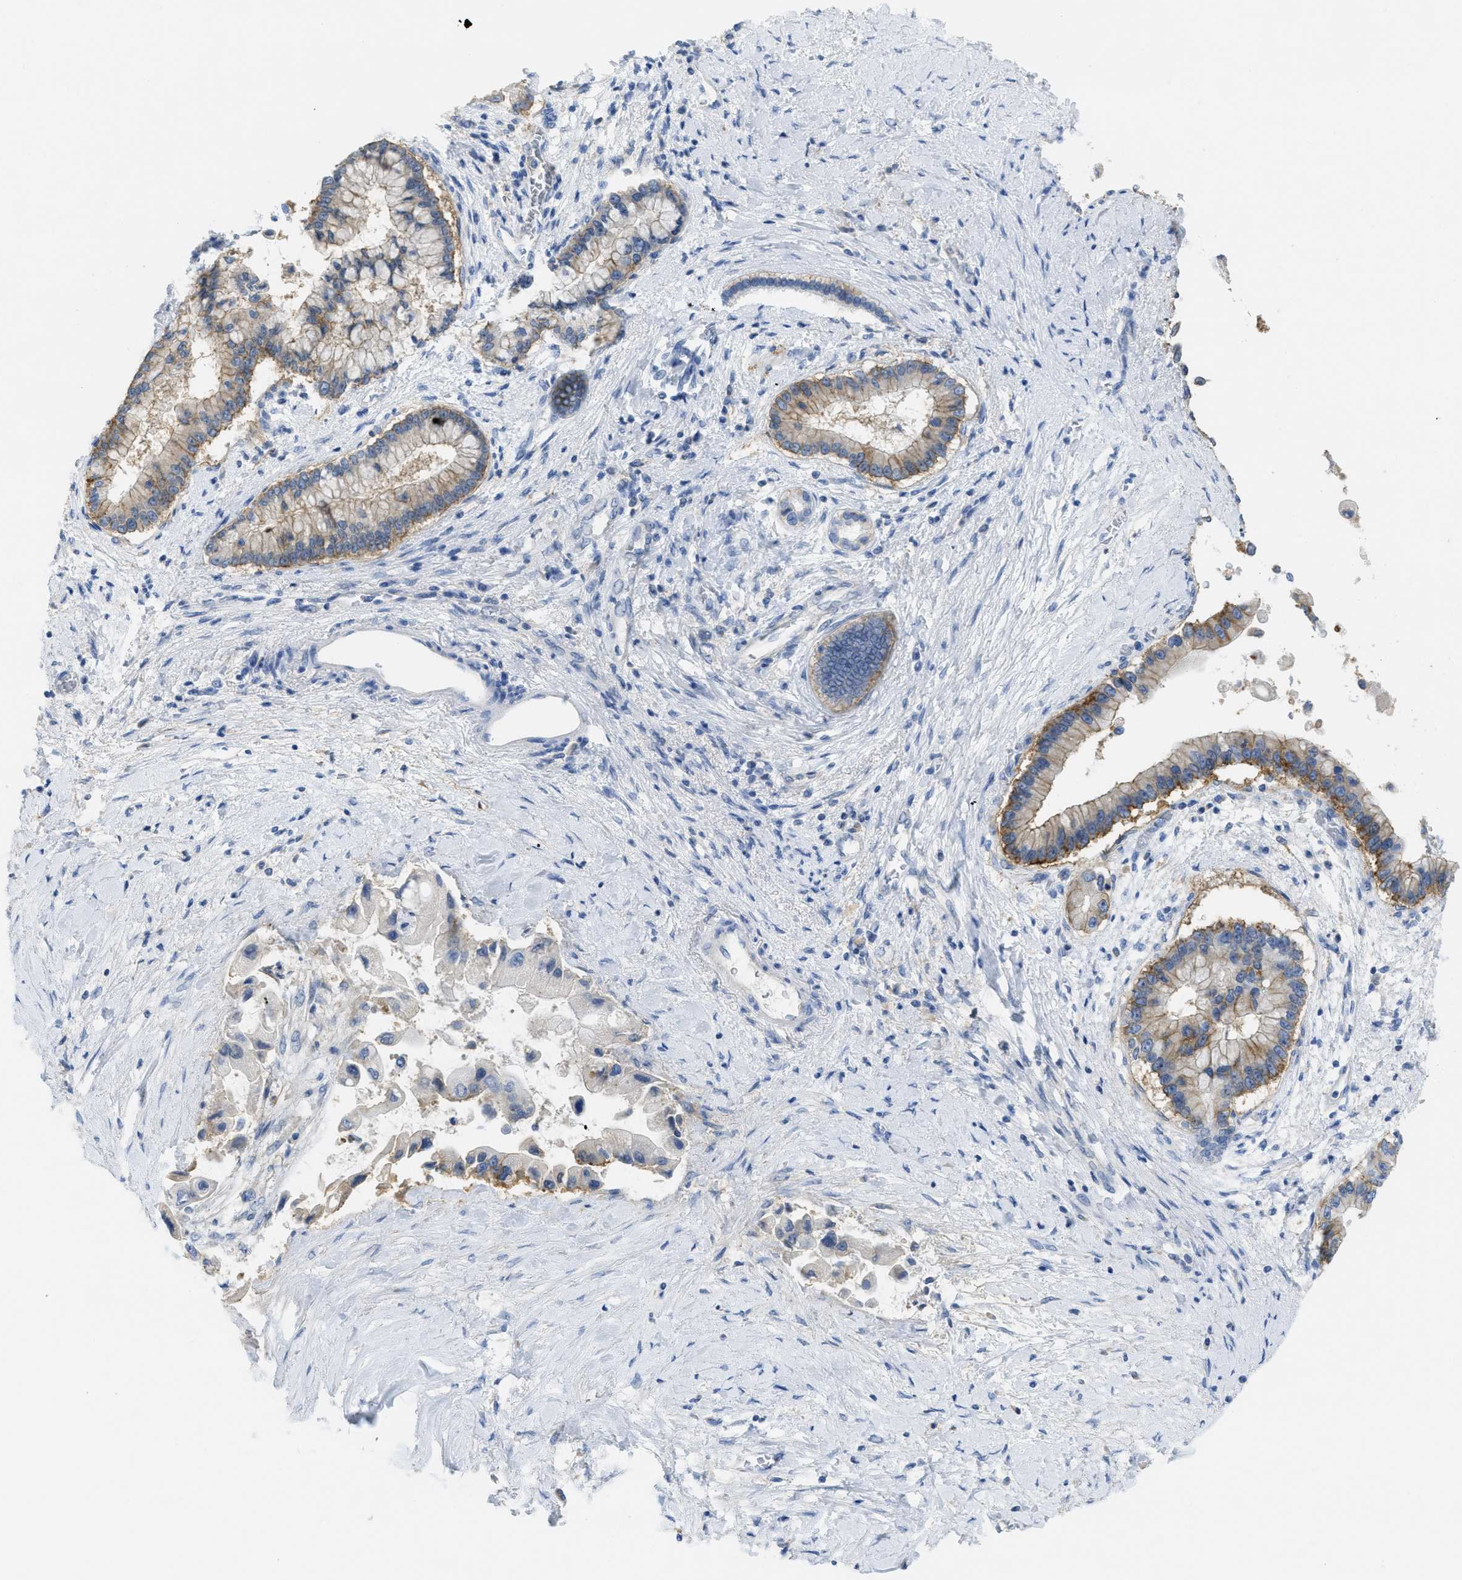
{"staining": {"intensity": "moderate", "quantity": "25%-75%", "location": "cytoplasmic/membranous"}, "tissue": "liver cancer", "cell_type": "Tumor cells", "image_type": "cancer", "snomed": [{"axis": "morphology", "description": "Cholangiocarcinoma"}, {"axis": "topography", "description": "Liver"}], "caption": "A histopathology image of liver cancer stained for a protein shows moderate cytoplasmic/membranous brown staining in tumor cells.", "gene": "CNNM4", "patient": {"sex": "male", "age": 50}}